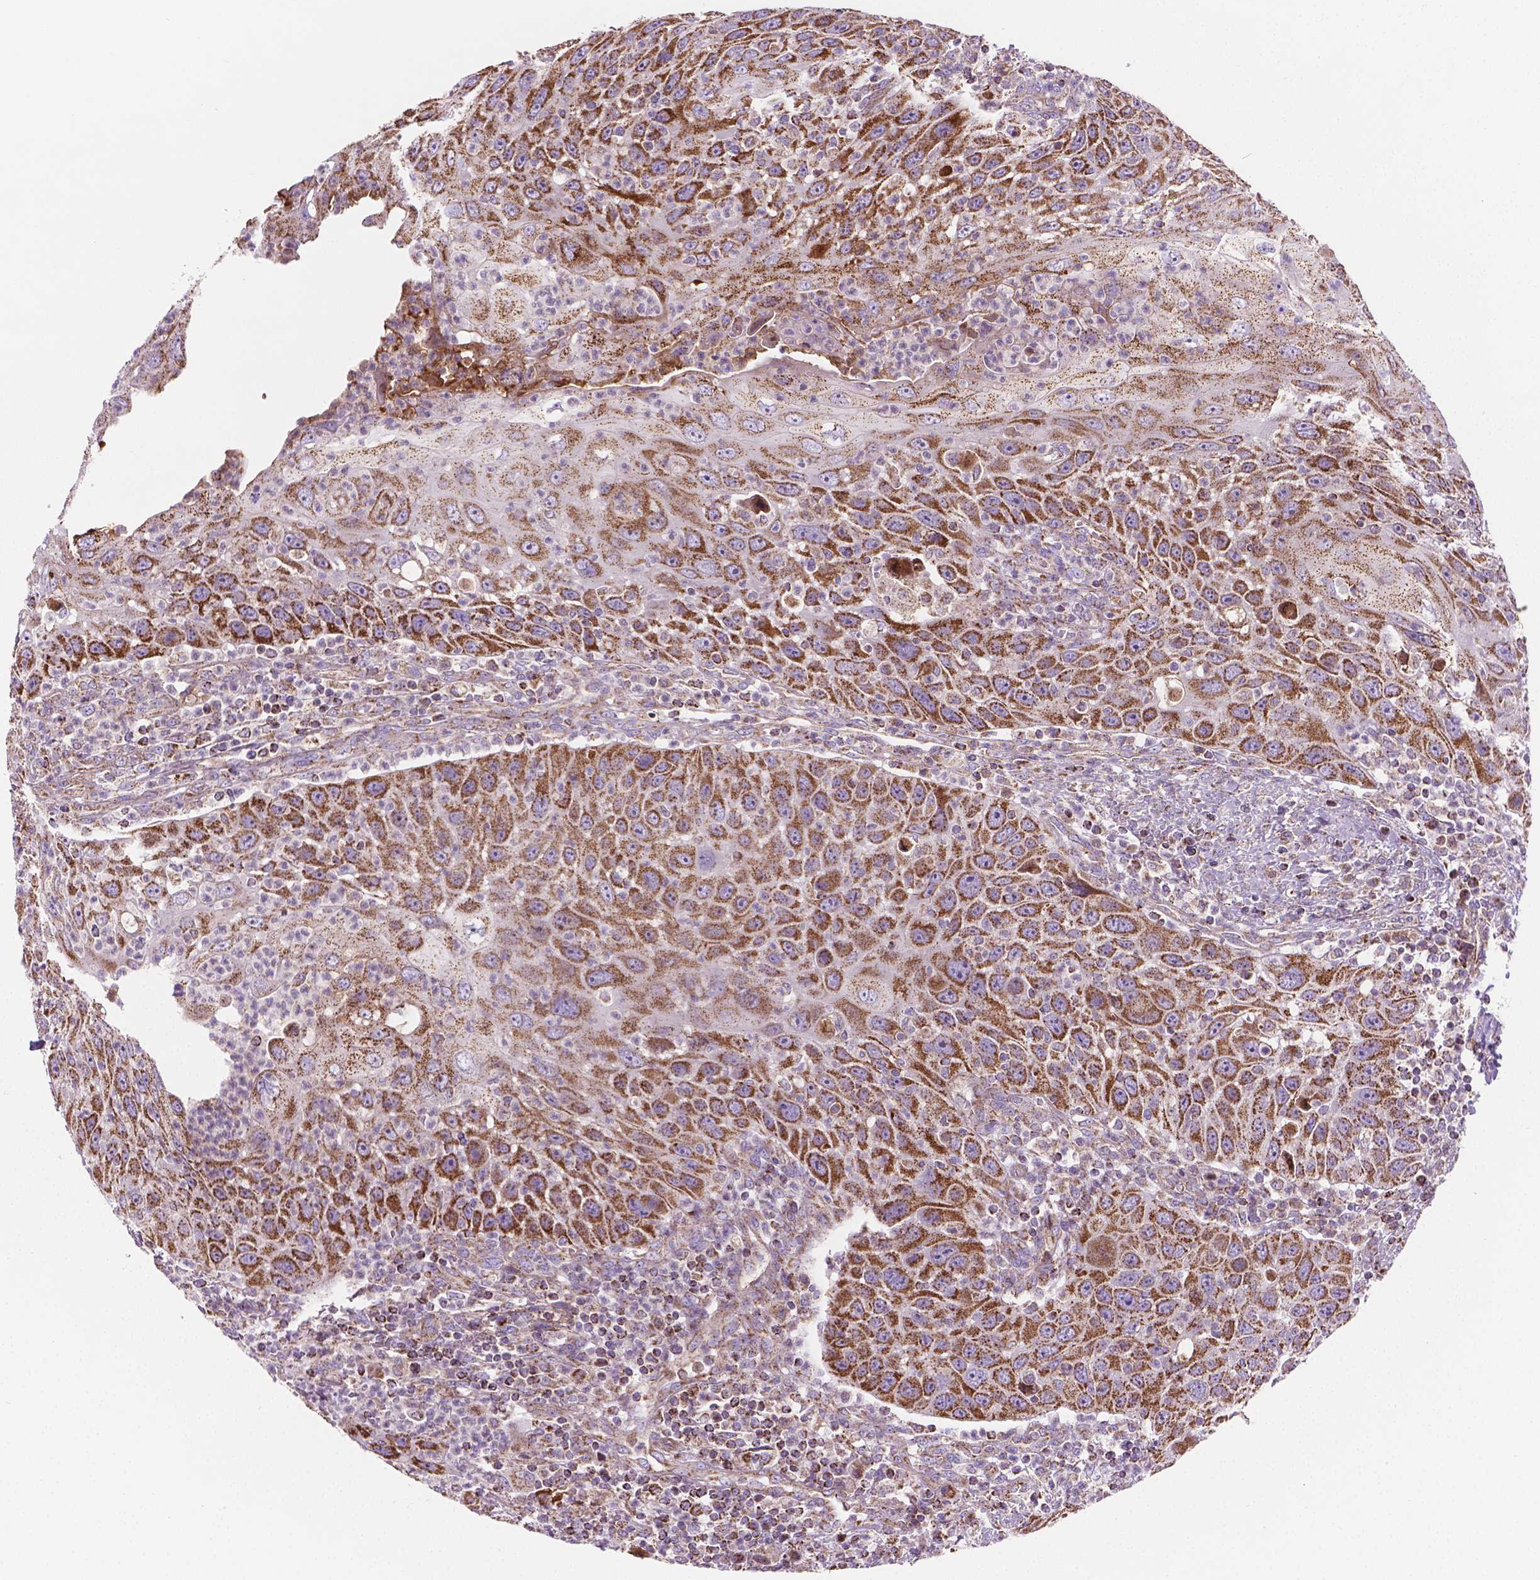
{"staining": {"intensity": "strong", "quantity": ">75%", "location": "cytoplasmic/membranous"}, "tissue": "head and neck cancer", "cell_type": "Tumor cells", "image_type": "cancer", "snomed": [{"axis": "morphology", "description": "Squamous cell carcinoma, NOS"}, {"axis": "topography", "description": "Head-Neck"}], "caption": "Approximately >75% of tumor cells in human squamous cell carcinoma (head and neck) reveal strong cytoplasmic/membranous protein positivity as visualized by brown immunohistochemical staining.", "gene": "PIBF1", "patient": {"sex": "male", "age": 69}}